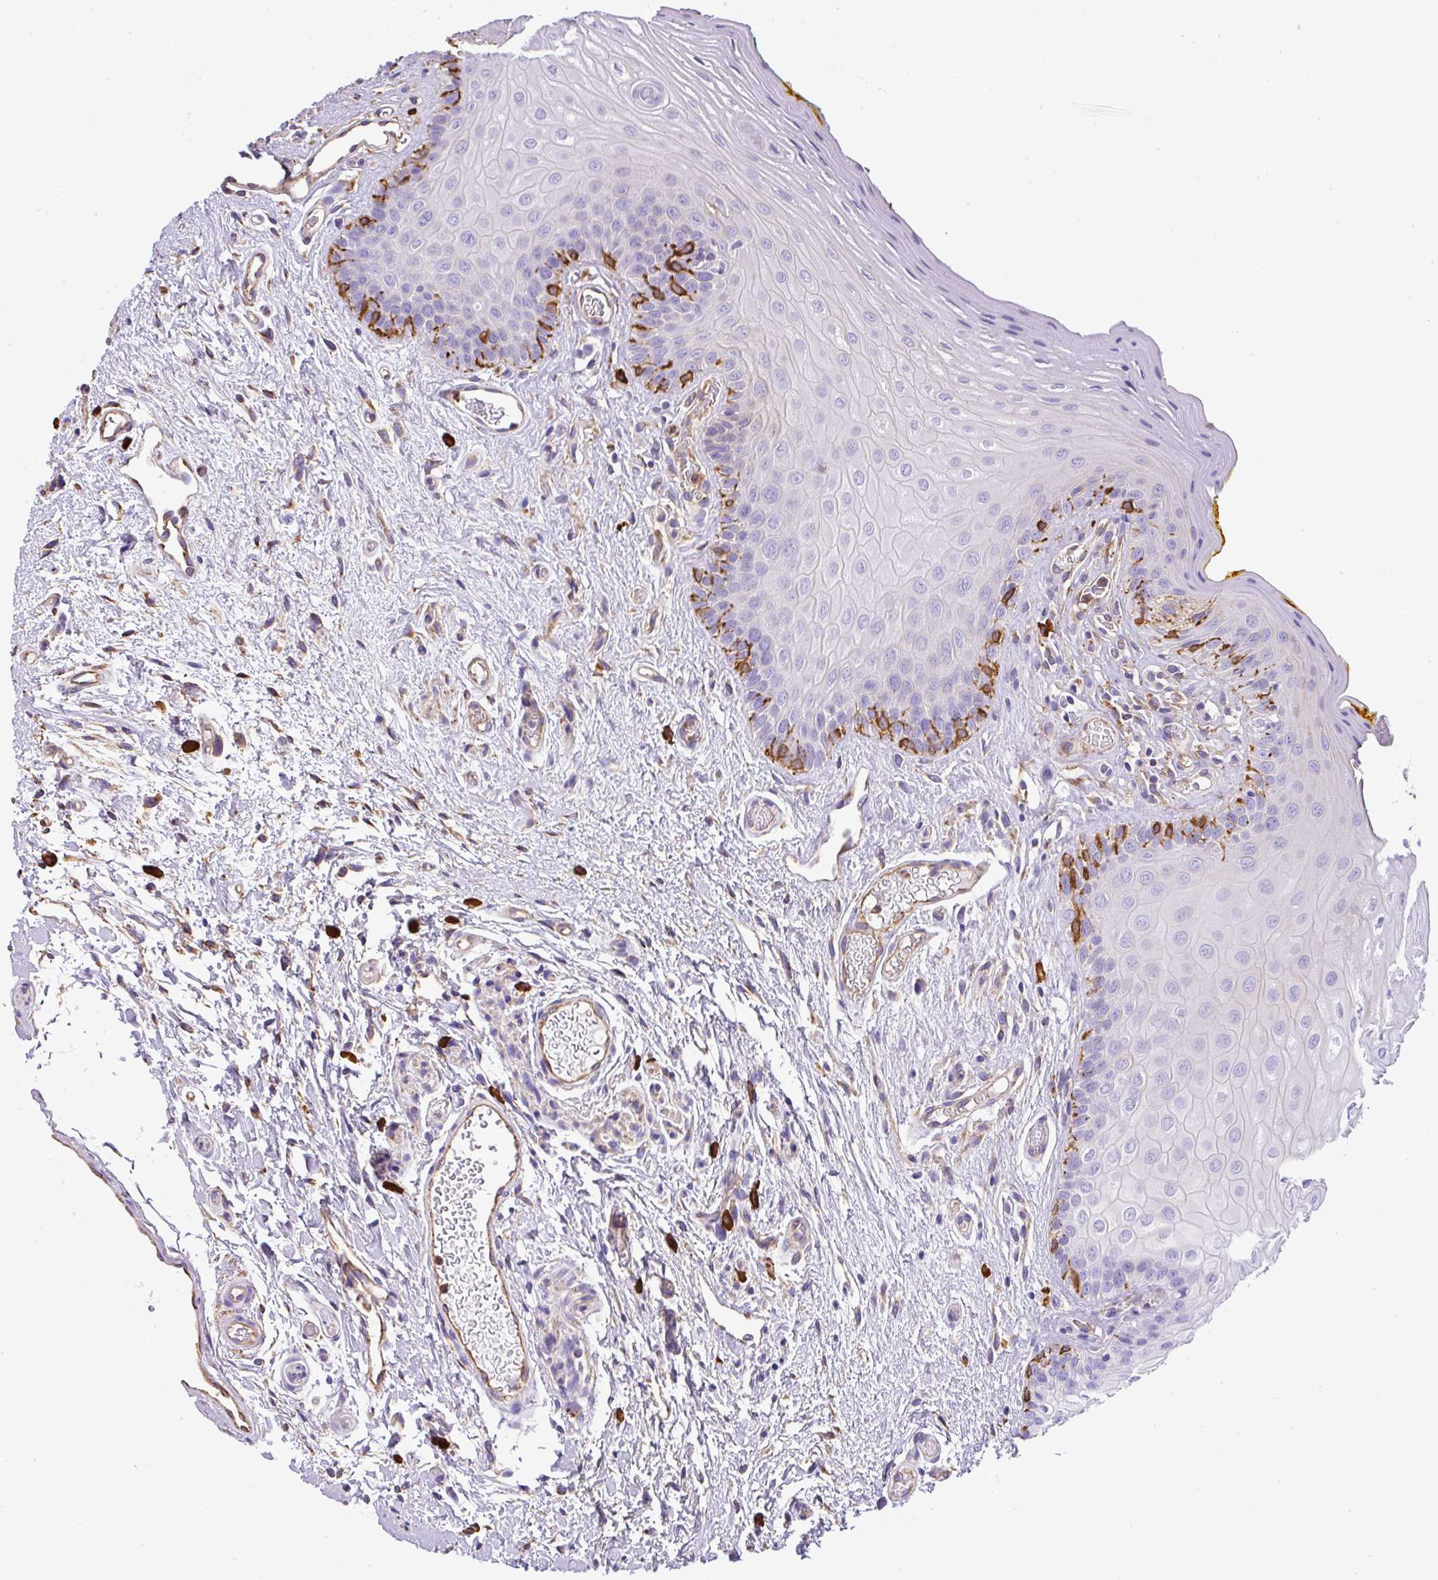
{"staining": {"intensity": "strong", "quantity": "<25%", "location": "cytoplasmic/membranous"}, "tissue": "oral mucosa", "cell_type": "Squamous epithelial cells", "image_type": "normal", "snomed": [{"axis": "morphology", "description": "Normal tissue, NOS"}, {"axis": "topography", "description": "Oral tissue"}, {"axis": "topography", "description": "Tounge, NOS"}], "caption": "An IHC photomicrograph of unremarkable tissue is shown. Protein staining in brown labels strong cytoplasmic/membranous positivity in oral mucosa within squamous epithelial cells. The staining is performed using DAB brown chromogen to label protein expression. The nuclei are counter-stained blue using hematoxylin.", "gene": "MAGEB5", "patient": {"sex": "female", "age": 60}}